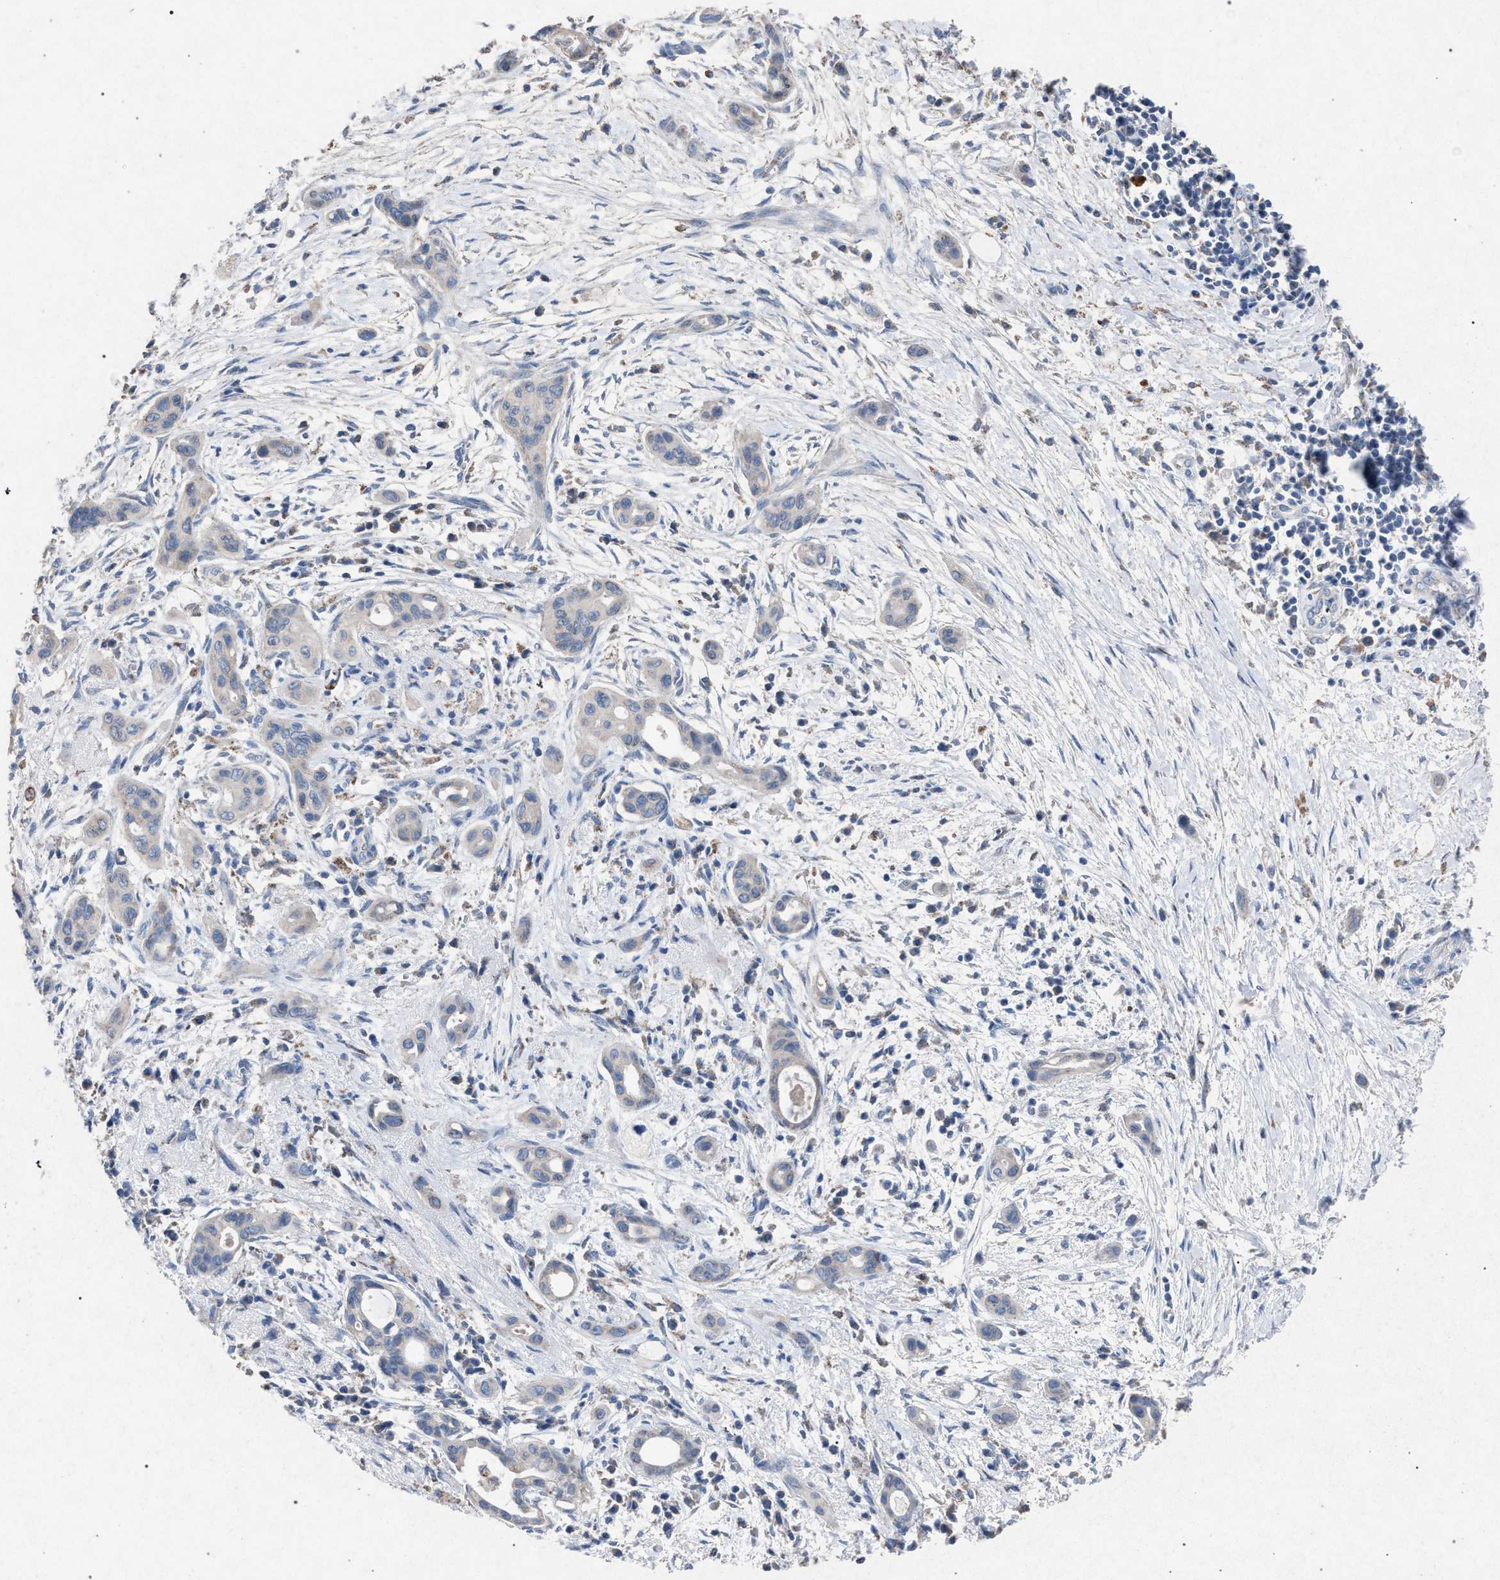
{"staining": {"intensity": "weak", "quantity": "<25%", "location": "cytoplasmic/membranous"}, "tissue": "pancreatic cancer", "cell_type": "Tumor cells", "image_type": "cancer", "snomed": [{"axis": "morphology", "description": "Adenocarcinoma, NOS"}, {"axis": "topography", "description": "Pancreas"}], "caption": "IHC histopathology image of pancreatic adenocarcinoma stained for a protein (brown), which reveals no positivity in tumor cells.", "gene": "HSD17B4", "patient": {"sex": "male", "age": 59}}